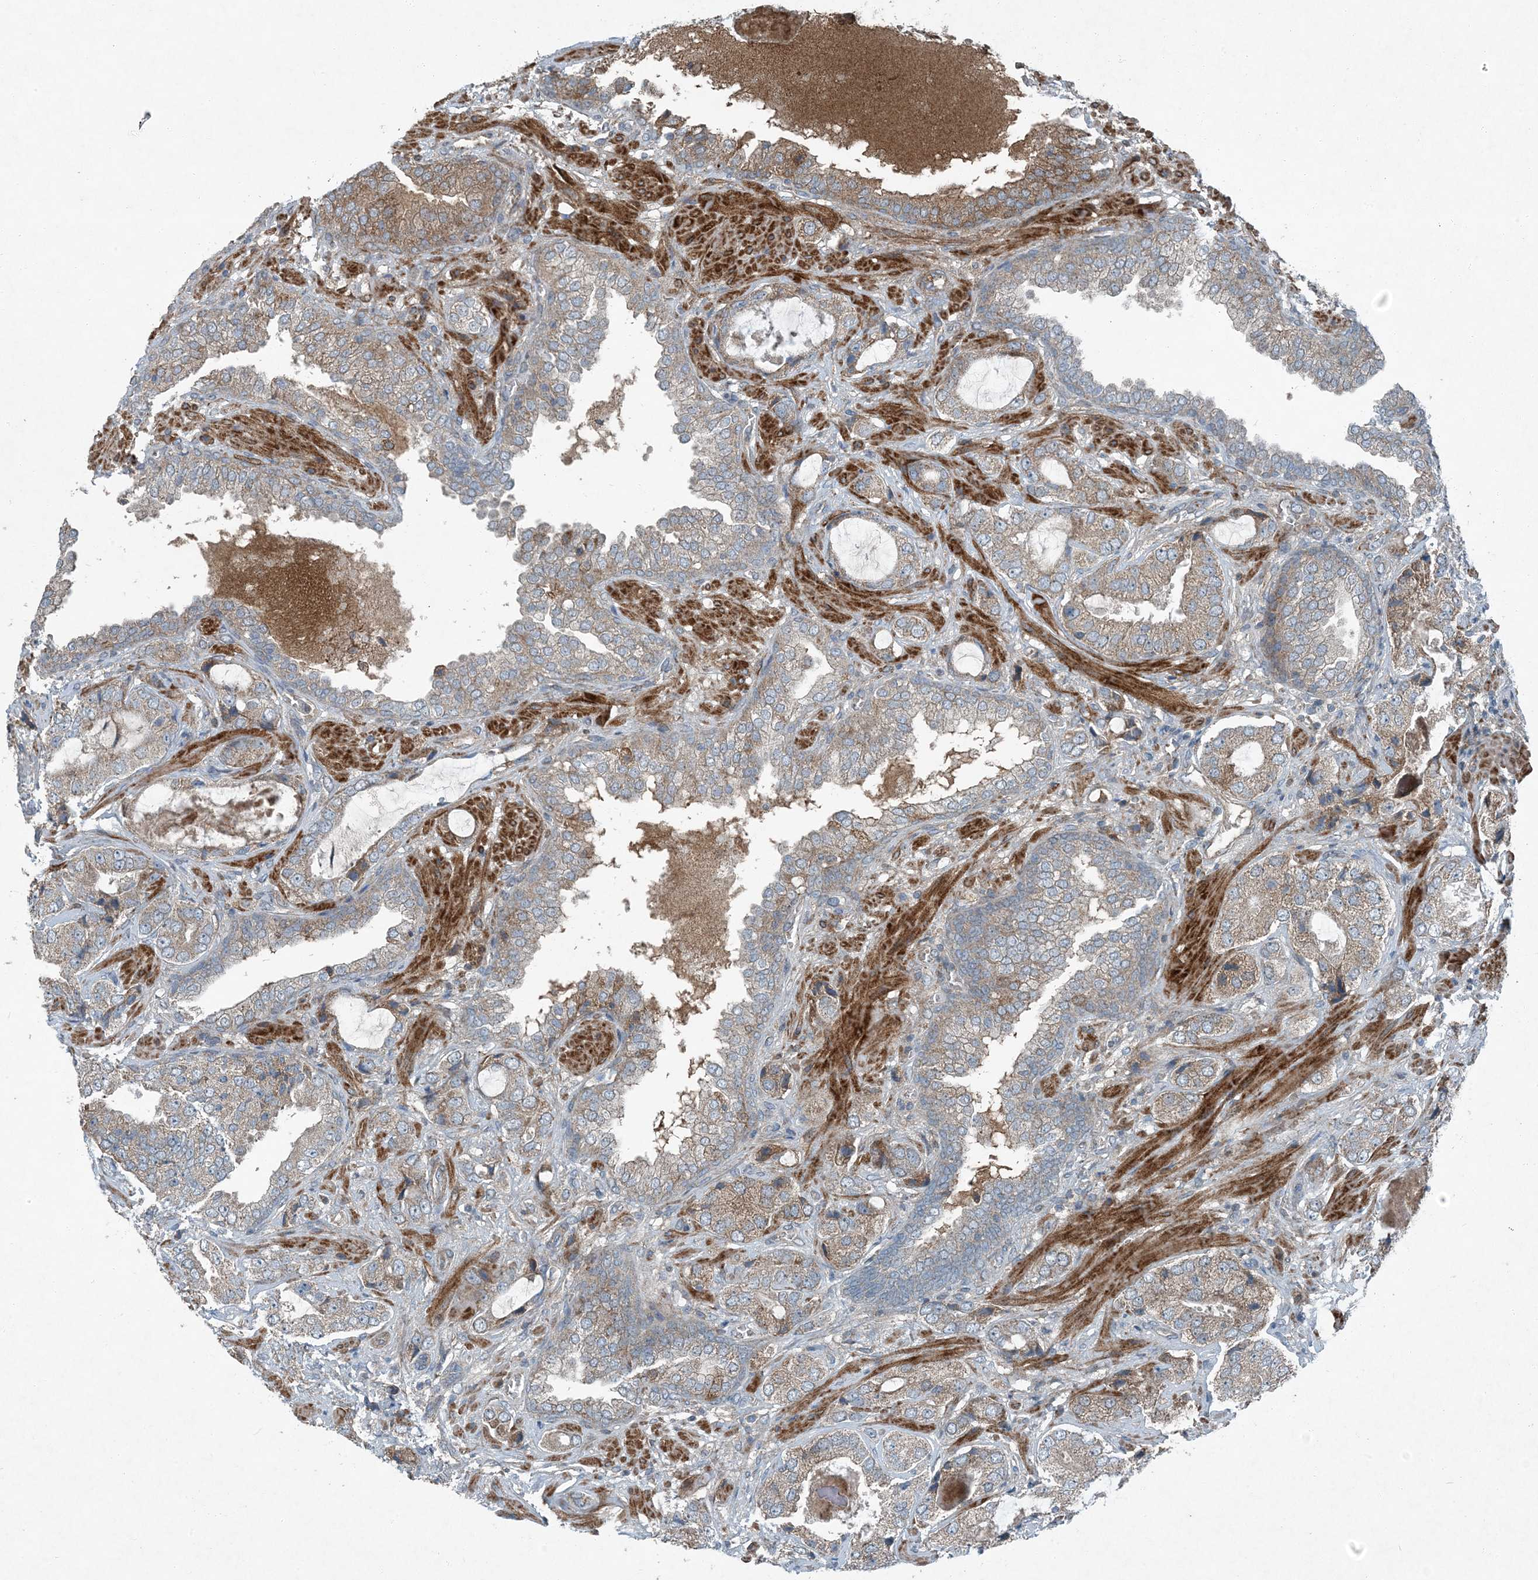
{"staining": {"intensity": "weak", "quantity": "<25%", "location": "cytoplasmic/membranous"}, "tissue": "prostate cancer", "cell_type": "Tumor cells", "image_type": "cancer", "snomed": [{"axis": "morphology", "description": "Normal tissue, NOS"}, {"axis": "morphology", "description": "Adenocarcinoma, High grade"}, {"axis": "topography", "description": "Prostate"}, {"axis": "topography", "description": "Peripheral nerve tissue"}], "caption": "This histopathology image is of adenocarcinoma (high-grade) (prostate) stained with immunohistochemistry (IHC) to label a protein in brown with the nuclei are counter-stained blue. There is no expression in tumor cells. The staining is performed using DAB (3,3'-diaminobenzidine) brown chromogen with nuclei counter-stained in using hematoxylin.", "gene": "APOM", "patient": {"sex": "male", "age": 59}}